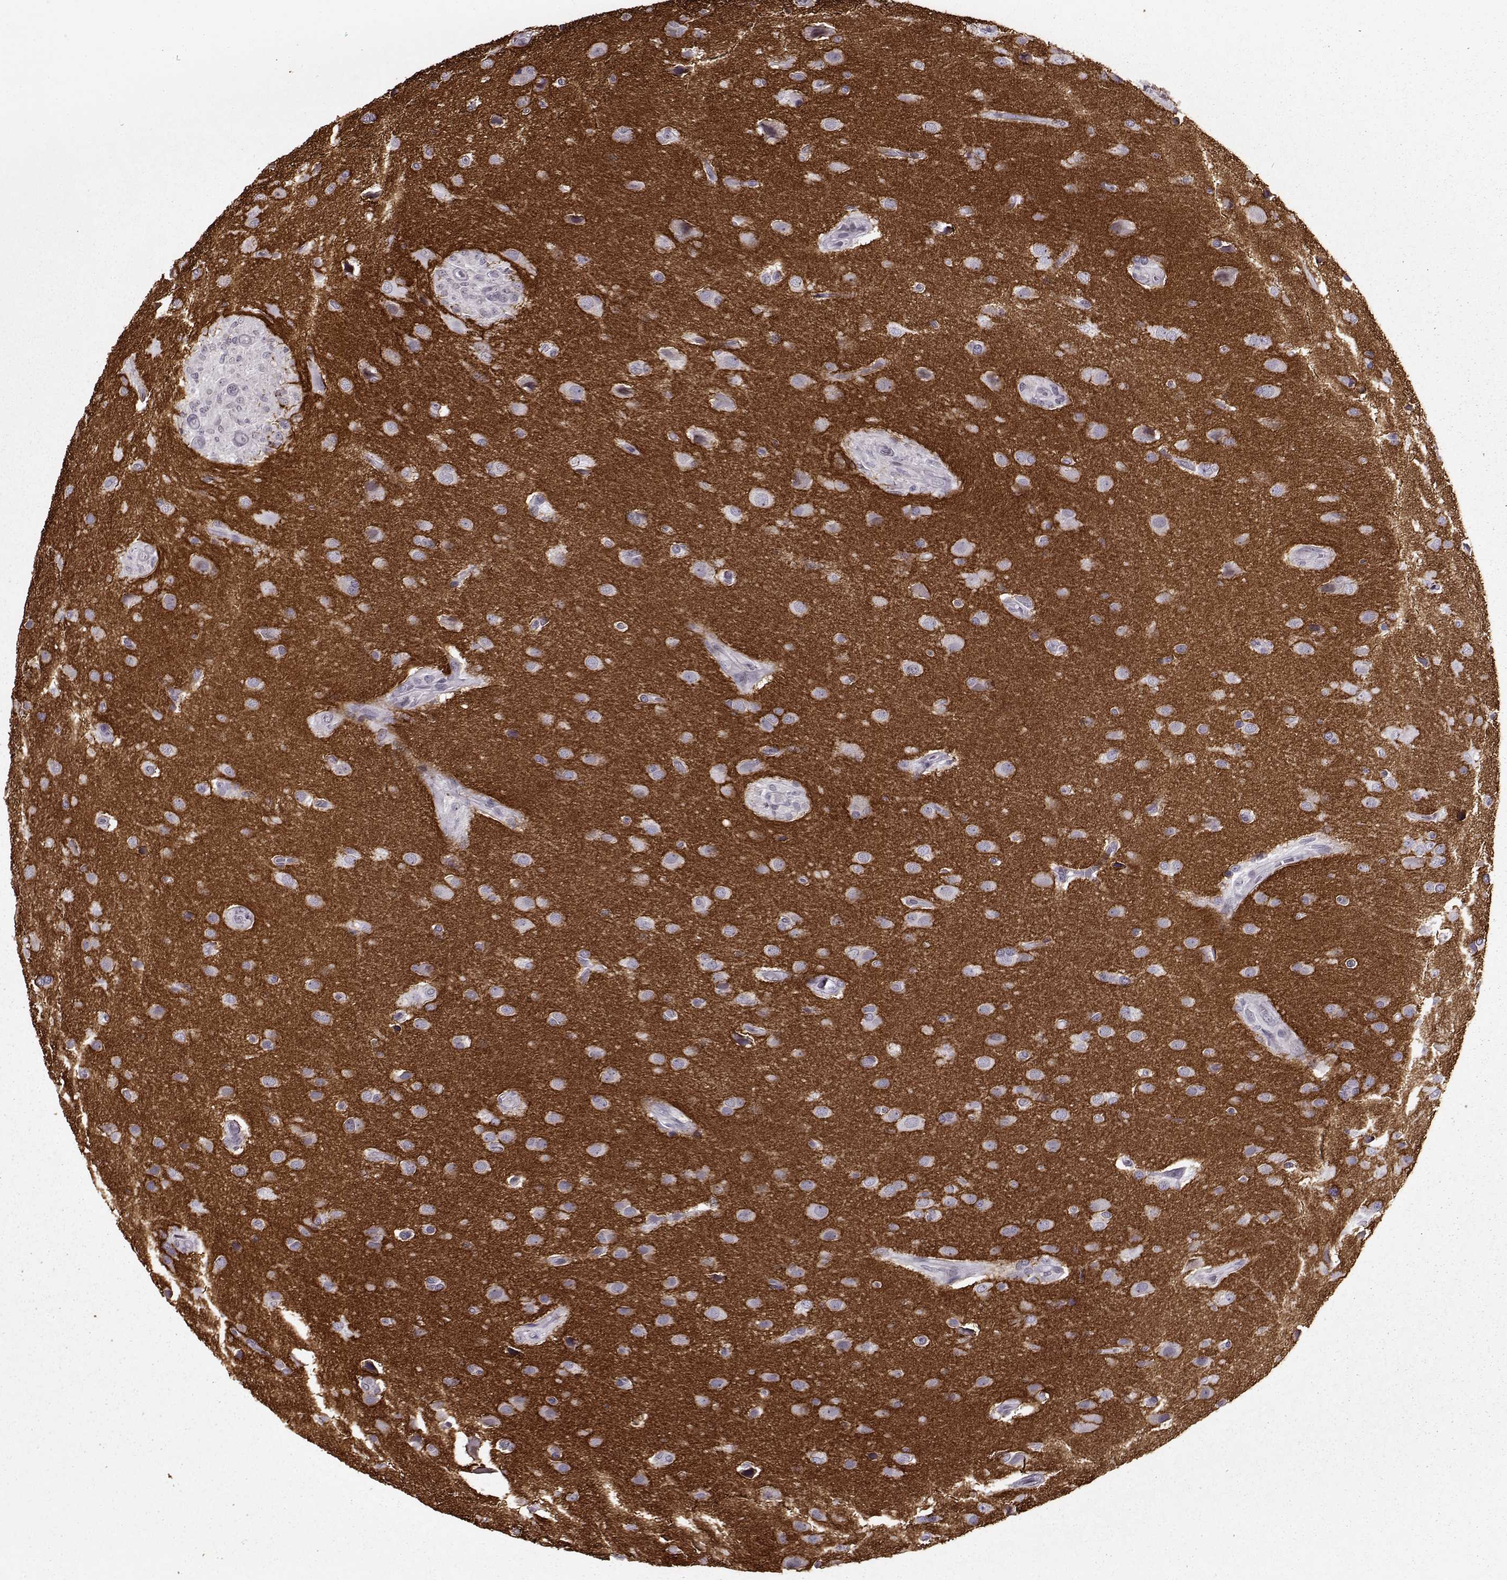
{"staining": {"intensity": "negative", "quantity": "none", "location": "none"}, "tissue": "glioma", "cell_type": "Tumor cells", "image_type": "cancer", "snomed": [{"axis": "morphology", "description": "Glioma, malignant, High grade"}, {"axis": "topography", "description": "Brain"}], "caption": "This image is of glioma stained with immunohistochemistry (IHC) to label a protein in brown with the nuclei are counter-stained blue. There is no positivity in tumor cells. (DAB (3,3'-diaminobenzidine) immunohistochemistry (IHC) with hematoxylin counter stain).", "gene": "STX1B", "patient": {"sex": "male", "age": 68}}